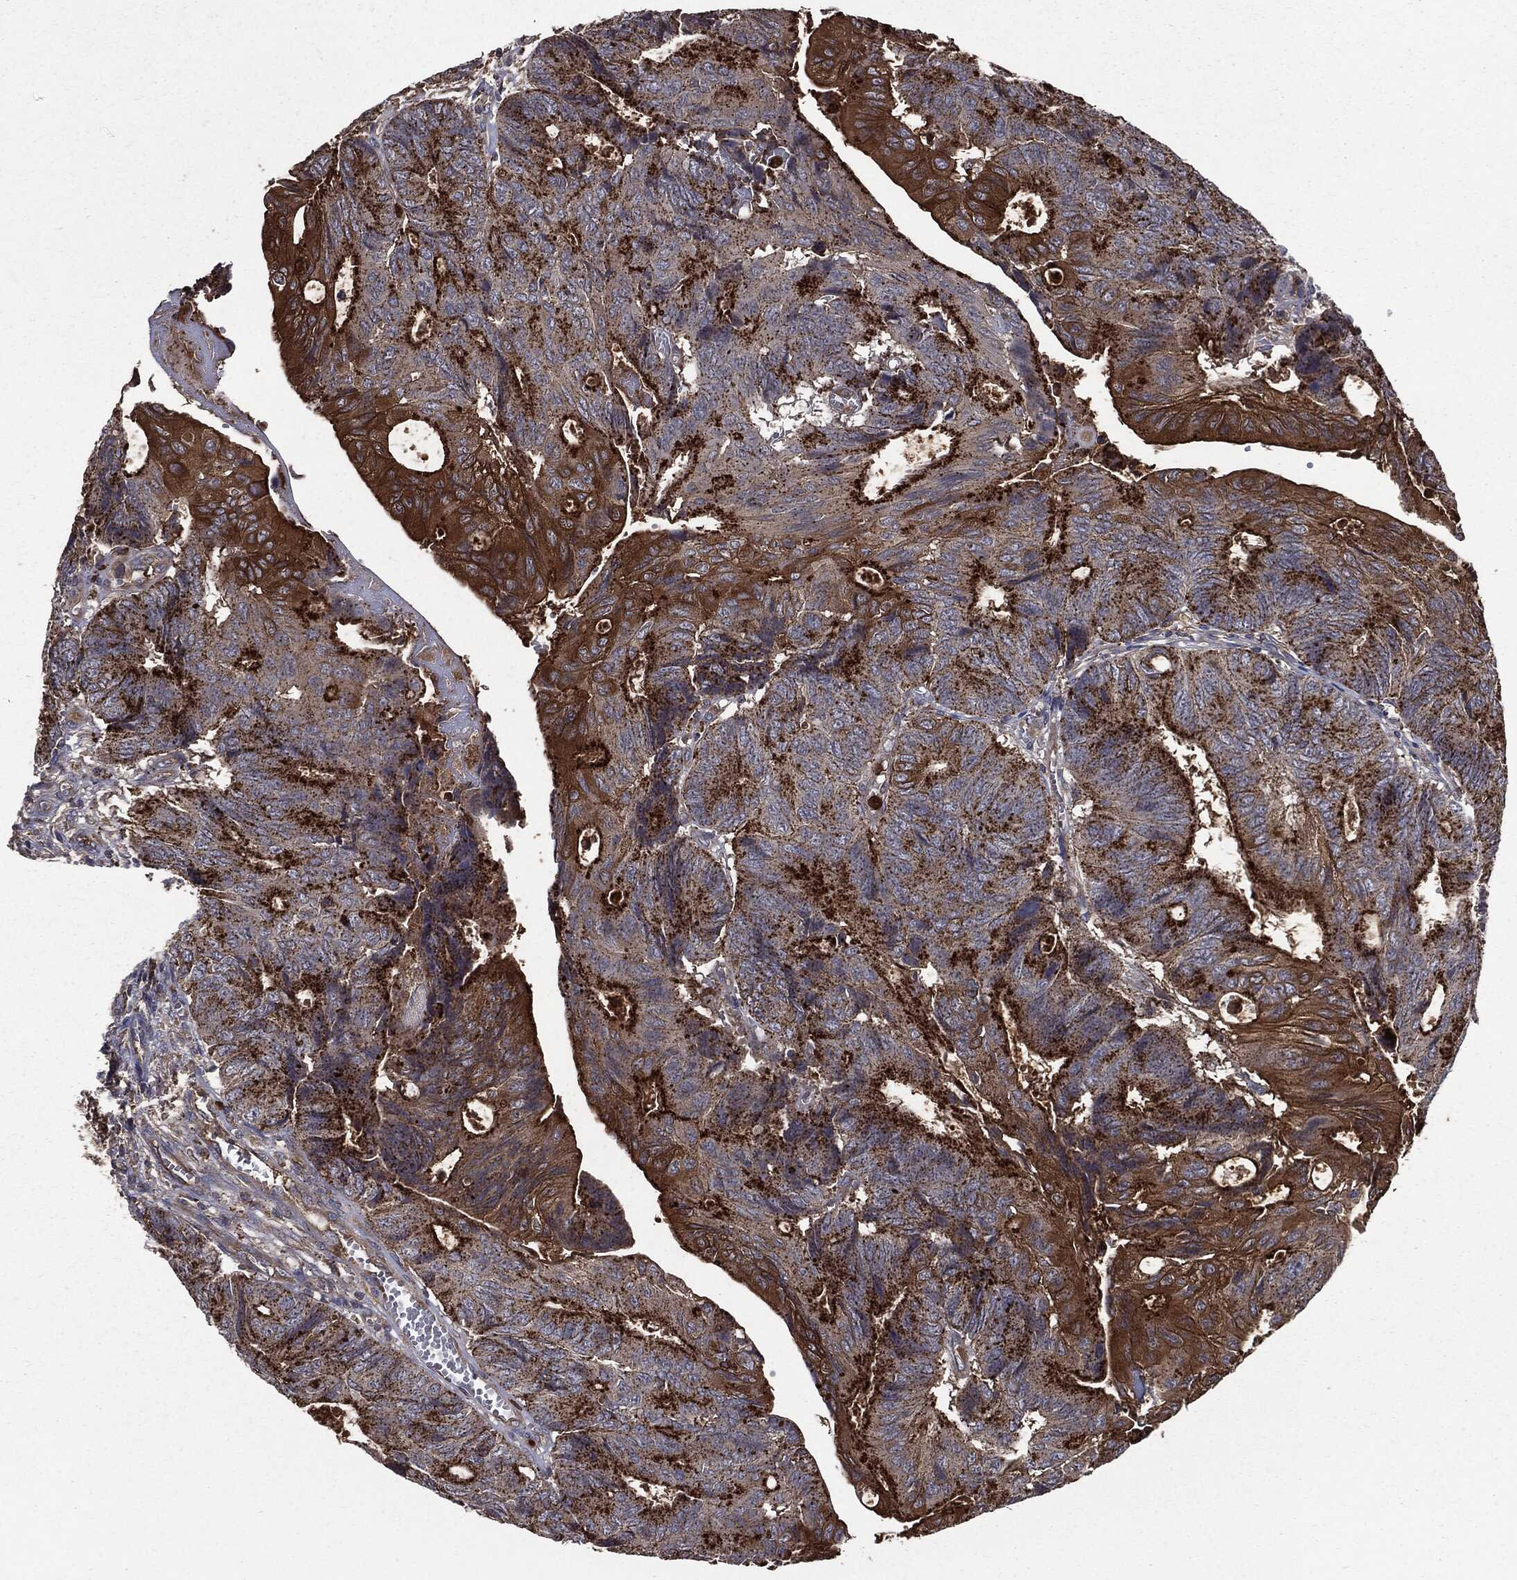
{"staining": {"intensity": "strong", "quantity": "25%-75%", "location": "cytoplasmic/membranous"}, "tissue": "colorectal cancer", "cell_type": "Tumor cells", "image_type": "cancer", "snomed": [{"axis": "morphology", "description": "Normal tissue, NOS"}, {"axis": "morphology", "description": "Adenocarcinoma, NOS"}, {"axis": "topography", "description": "Colon"}], "caption": "Adenocarcinoma (colorectal) tissue demonstrates strong cytoplasmic/membranous expression in approximately 25%-75% of tumor cells The staining is performed using DAB brown chromogen to label protein expression. The nuclei are counter-stained blue using hematoxylin.", "gene": "PDCD6IP", "patient": {"sex": "male", "age": 65}}